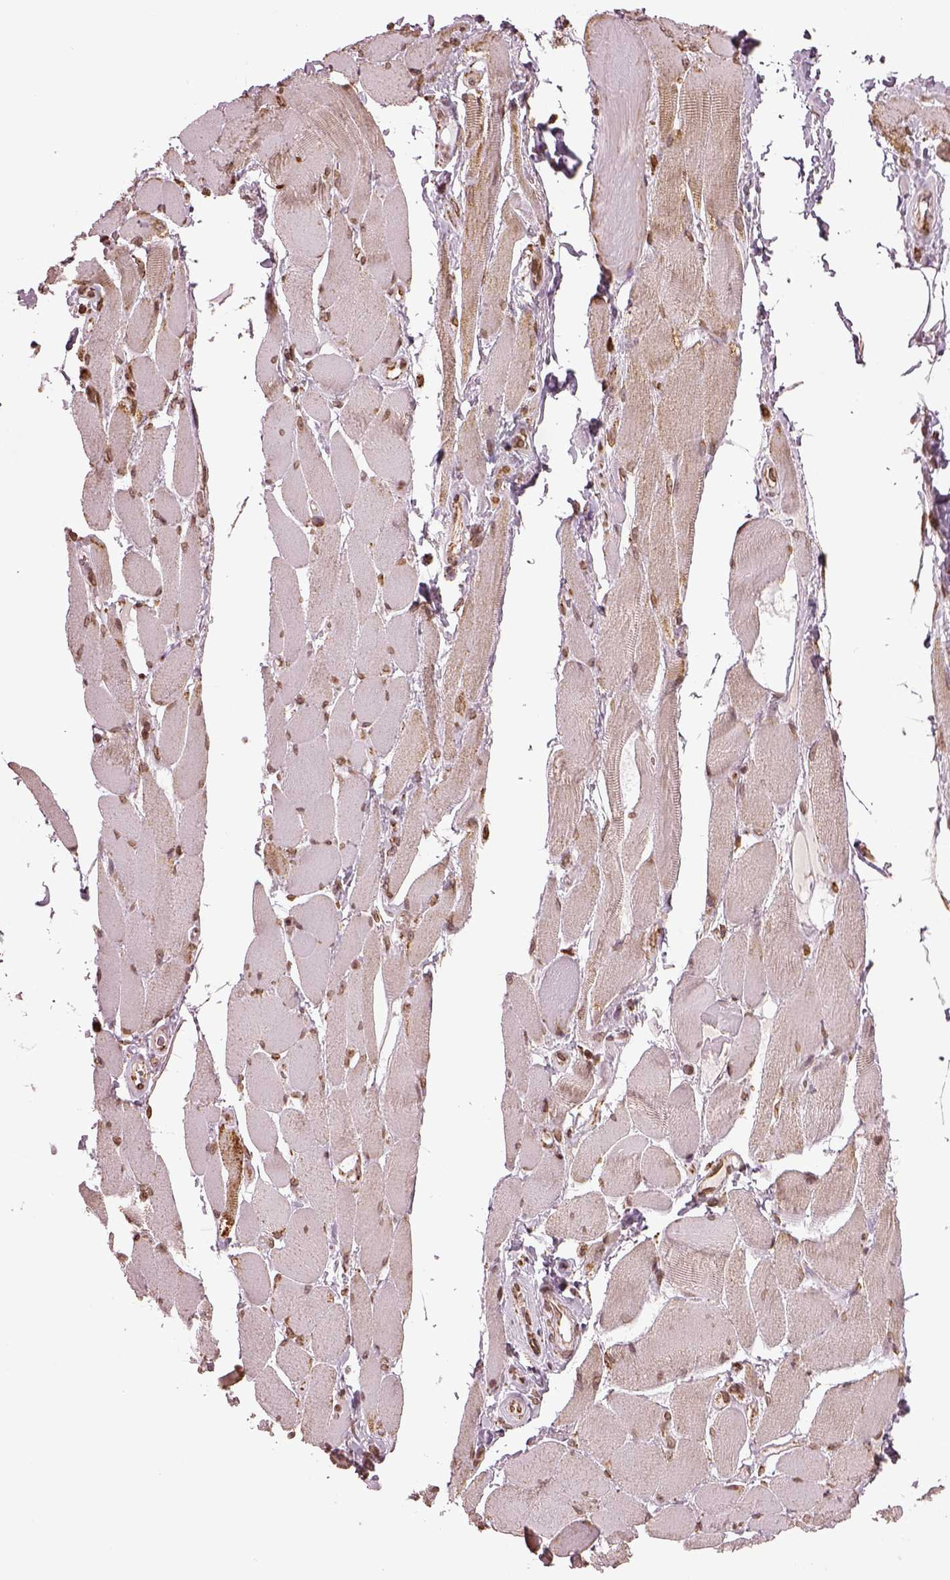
{"staining": {"intensity": "moderate", "quantity": ">75%", "location": "nuclear"}, "tissue": "skeletal muscle", "cell_type": "Myocytes", "image_type": "normal", "snomed": [{"axis": "morphology", "description": "Normal tissue, NOS"}, {"axis": "topography", "description": "Skeletal muscle"}, {"axis": "topography", "description": "Anal"}, {"axis": "topography", "description": "Peripheral nerve tissue"}], "caption": "Immunohistochemistry of unremarkable skeletal muscle reveals medium levels of moderate nuclear expression in approximately >75% of myocytes.", "gene": "ACOT2", "patient": {"sex": "male", "age": 53}}